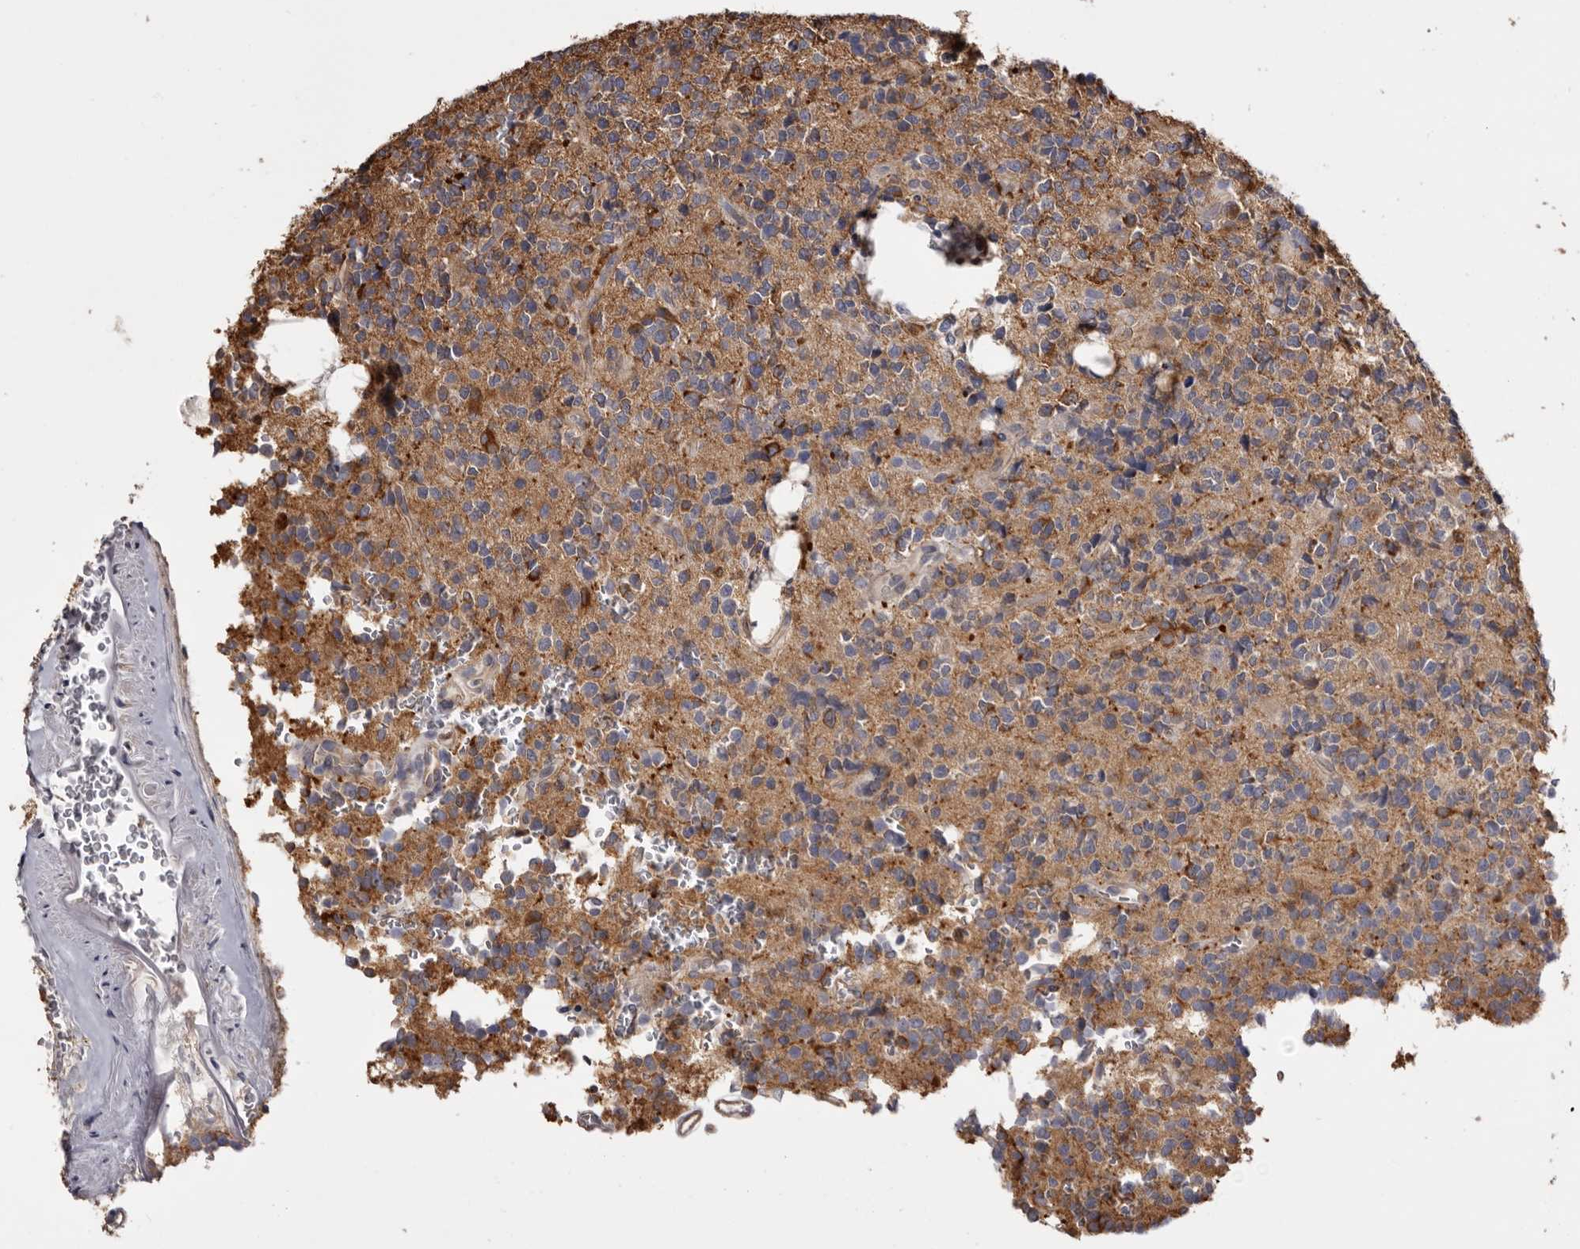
{"staining": {"intensity": "moderate", "quantity": "25%-75%", "location": "cytoplasmic/membranous"}, "tissue": "glioma", "cell_type": "Tumor cells", "image_type": "cancer", "snomed": [{"axis": "morphology", "description": "Glioma, malignant, High grade"}, {"axis": "topography", "description": "Brain"}], "caption": "Tumor cells reveal medium levels of moderate cytoplasmic/membranous staining in about 25%-75% of cells in glioma. (brown staining indicates protein expression, while blue staining denotes nuclei).", "gene": "TNNI1", "patient": {"sex": "female", "age": 62}}